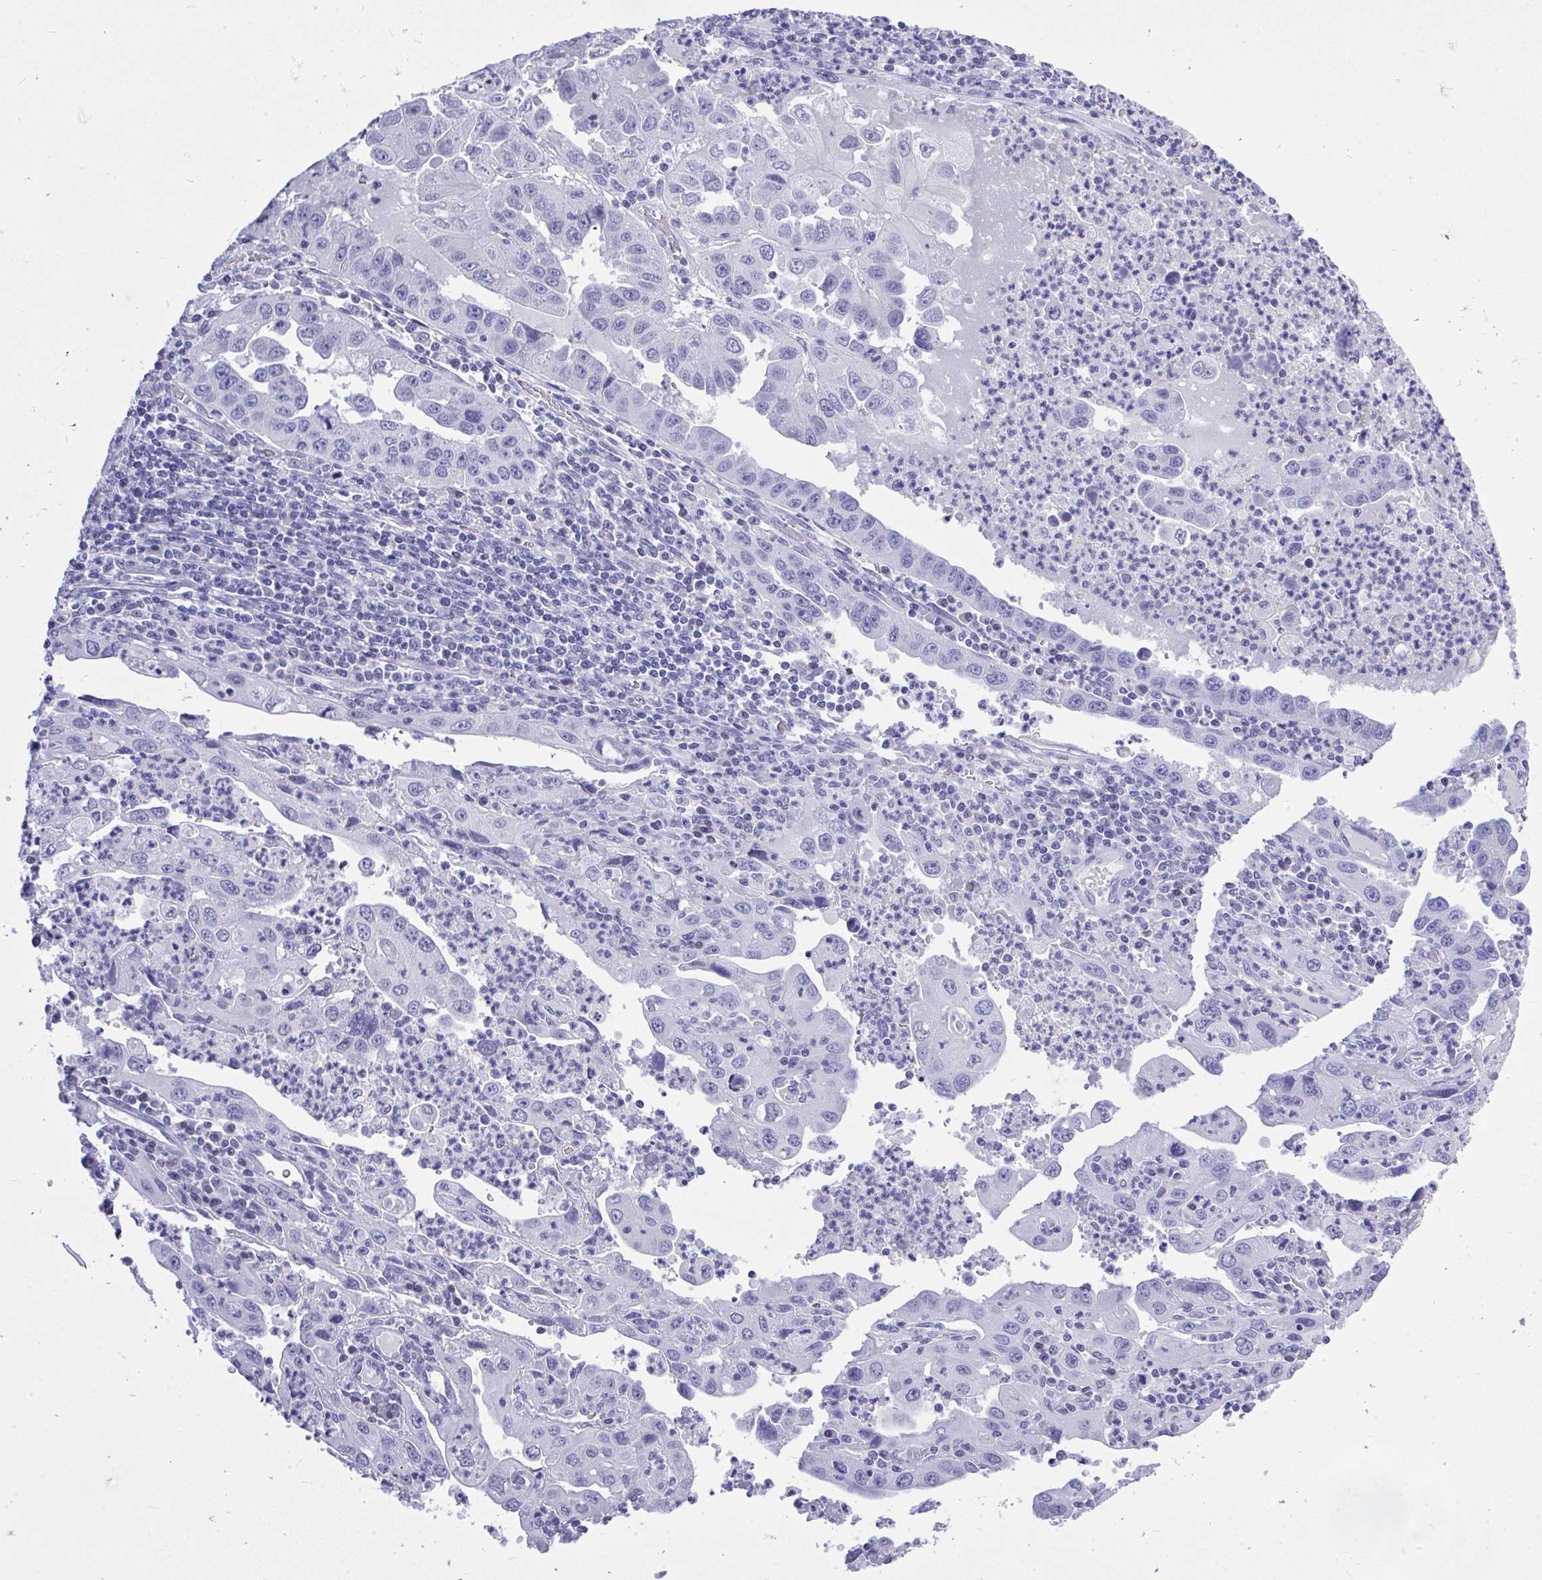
{"staining": {"intensity": "negative", "quantity": "none", "location": "none"}, "tissue": "endometrial cancer", "cell_type": "Tumor cells", "image_type": "cancer", "snomed": [{"axis": "morphology", "description": "Adenocarcinoma, NOS"}, {"axis": "topography", "description": "Uterus"}], "caption": "Immunohistochemical staining of human endometrial cancer exhibits no significant expression in tumor cells. (Immunohistochemistry (ihc), brightfield microscopy, high magnification).", "gene": "MS4A12", "patient": {"sex": "female", "age": 62}}